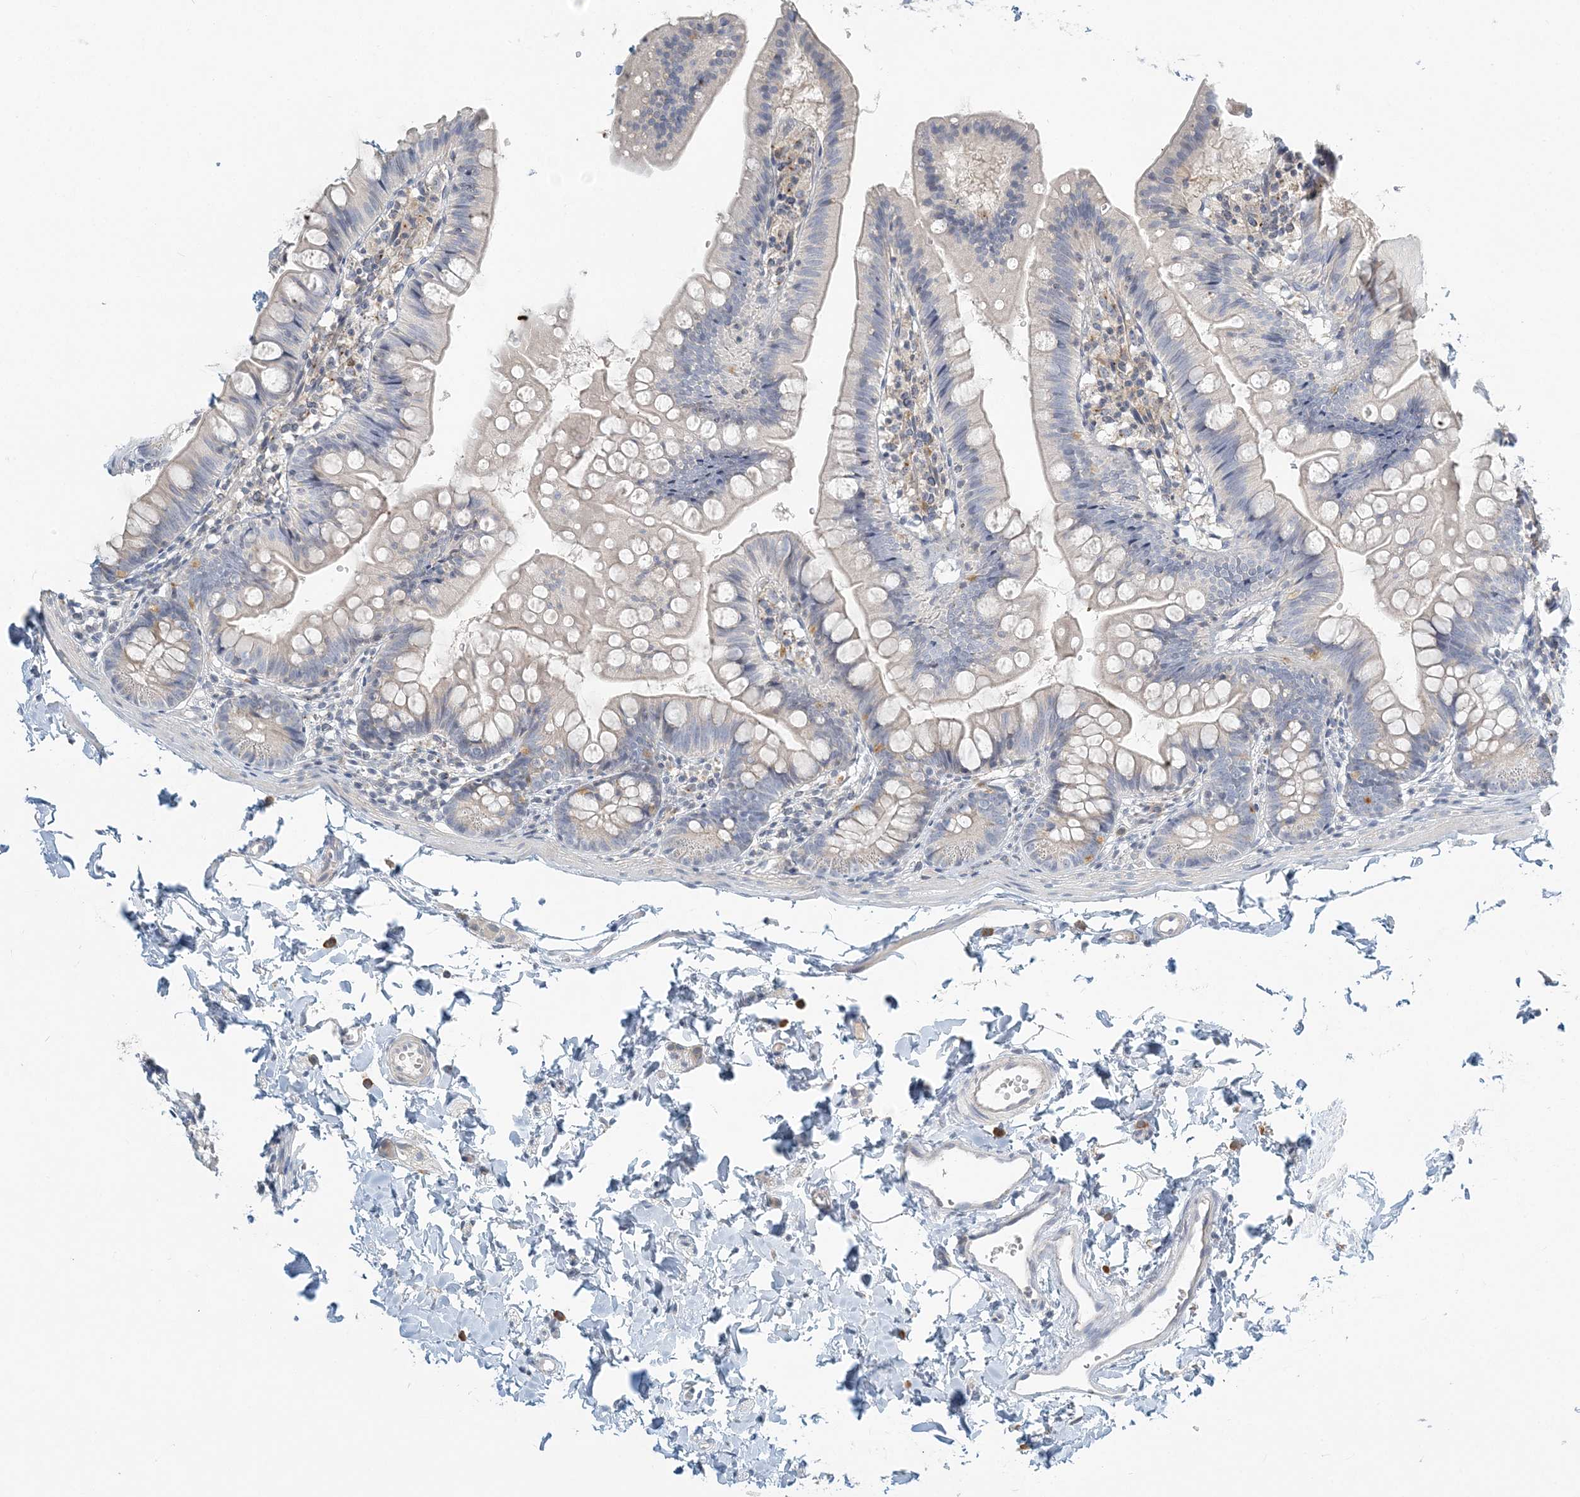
{"staining": {"intensity": "negative", "quantity": "none", "location": "none"}, "tissue": "small intestine", "cell_type": "Glandular cells", "image_type": "normal", "snomed": [{"axis": "morphology", "description": "Normal tissue, NOS"}, {"axis": "topography", "description": "Small intestine"}], "caption": "Human small intestine stained for a protein using immunohistochemistry (IHC) demonstrates no staining in glandular cells.", "gene": "NAA11", "patient": {"sex": "male", "age": 7}}